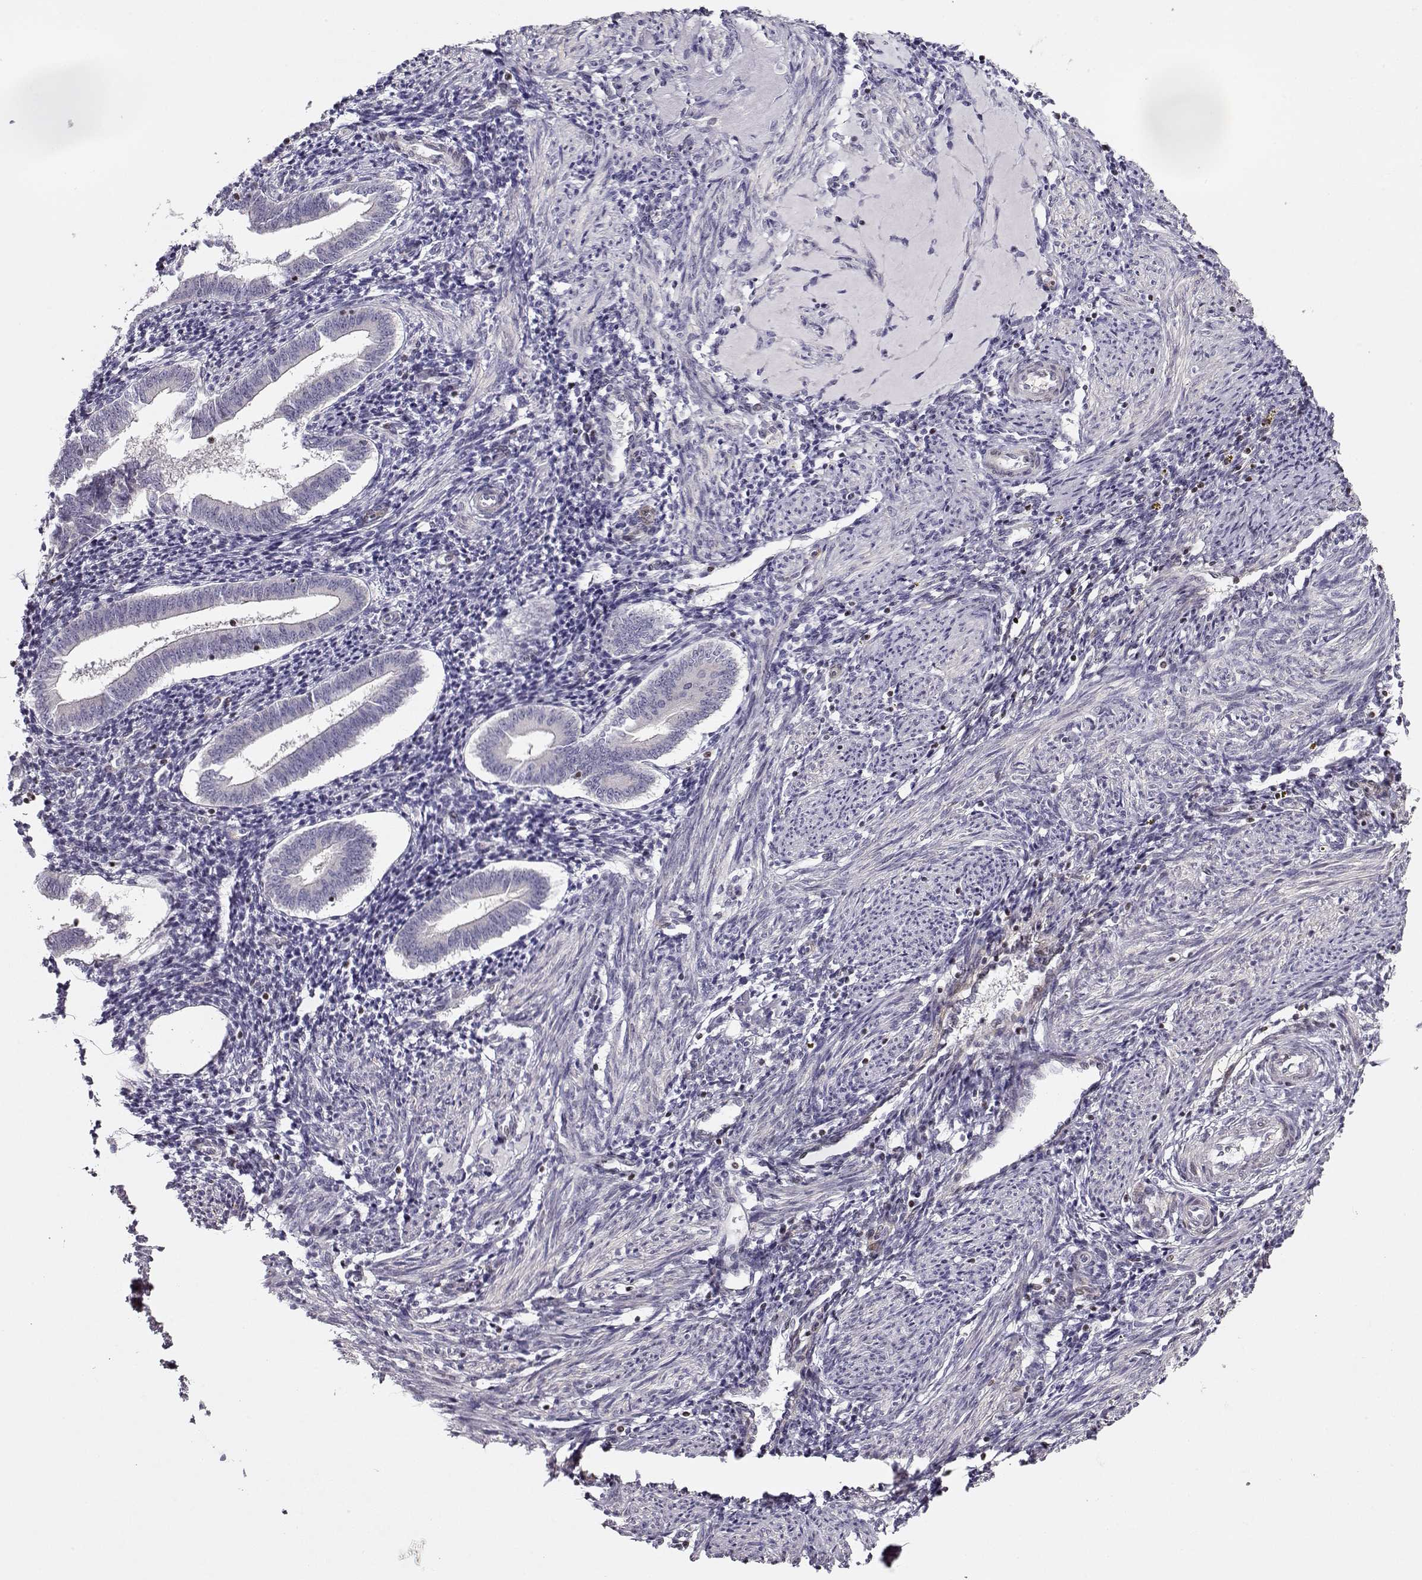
{"staining": {"intensity": "negative", "quantity": "none", "location": "none"}, "tissue": "endometrium", "cell_type": "Cells in endometrial stroma", "image_type": "normal", "snomed": [{"axis": "morphology", "description": "Normal tissue, NOS"}, {"axis": "topography", "description": "Endometrium"}], "caption": "Endometrium was stained to show a protein in brown. There is no significant positivity in cells in endometrial stroma. (Immunohistochemistry, brightfield microscopy, high magnification).", "gene": "CRX", "patient": {"sex": "female", "age": 25}}